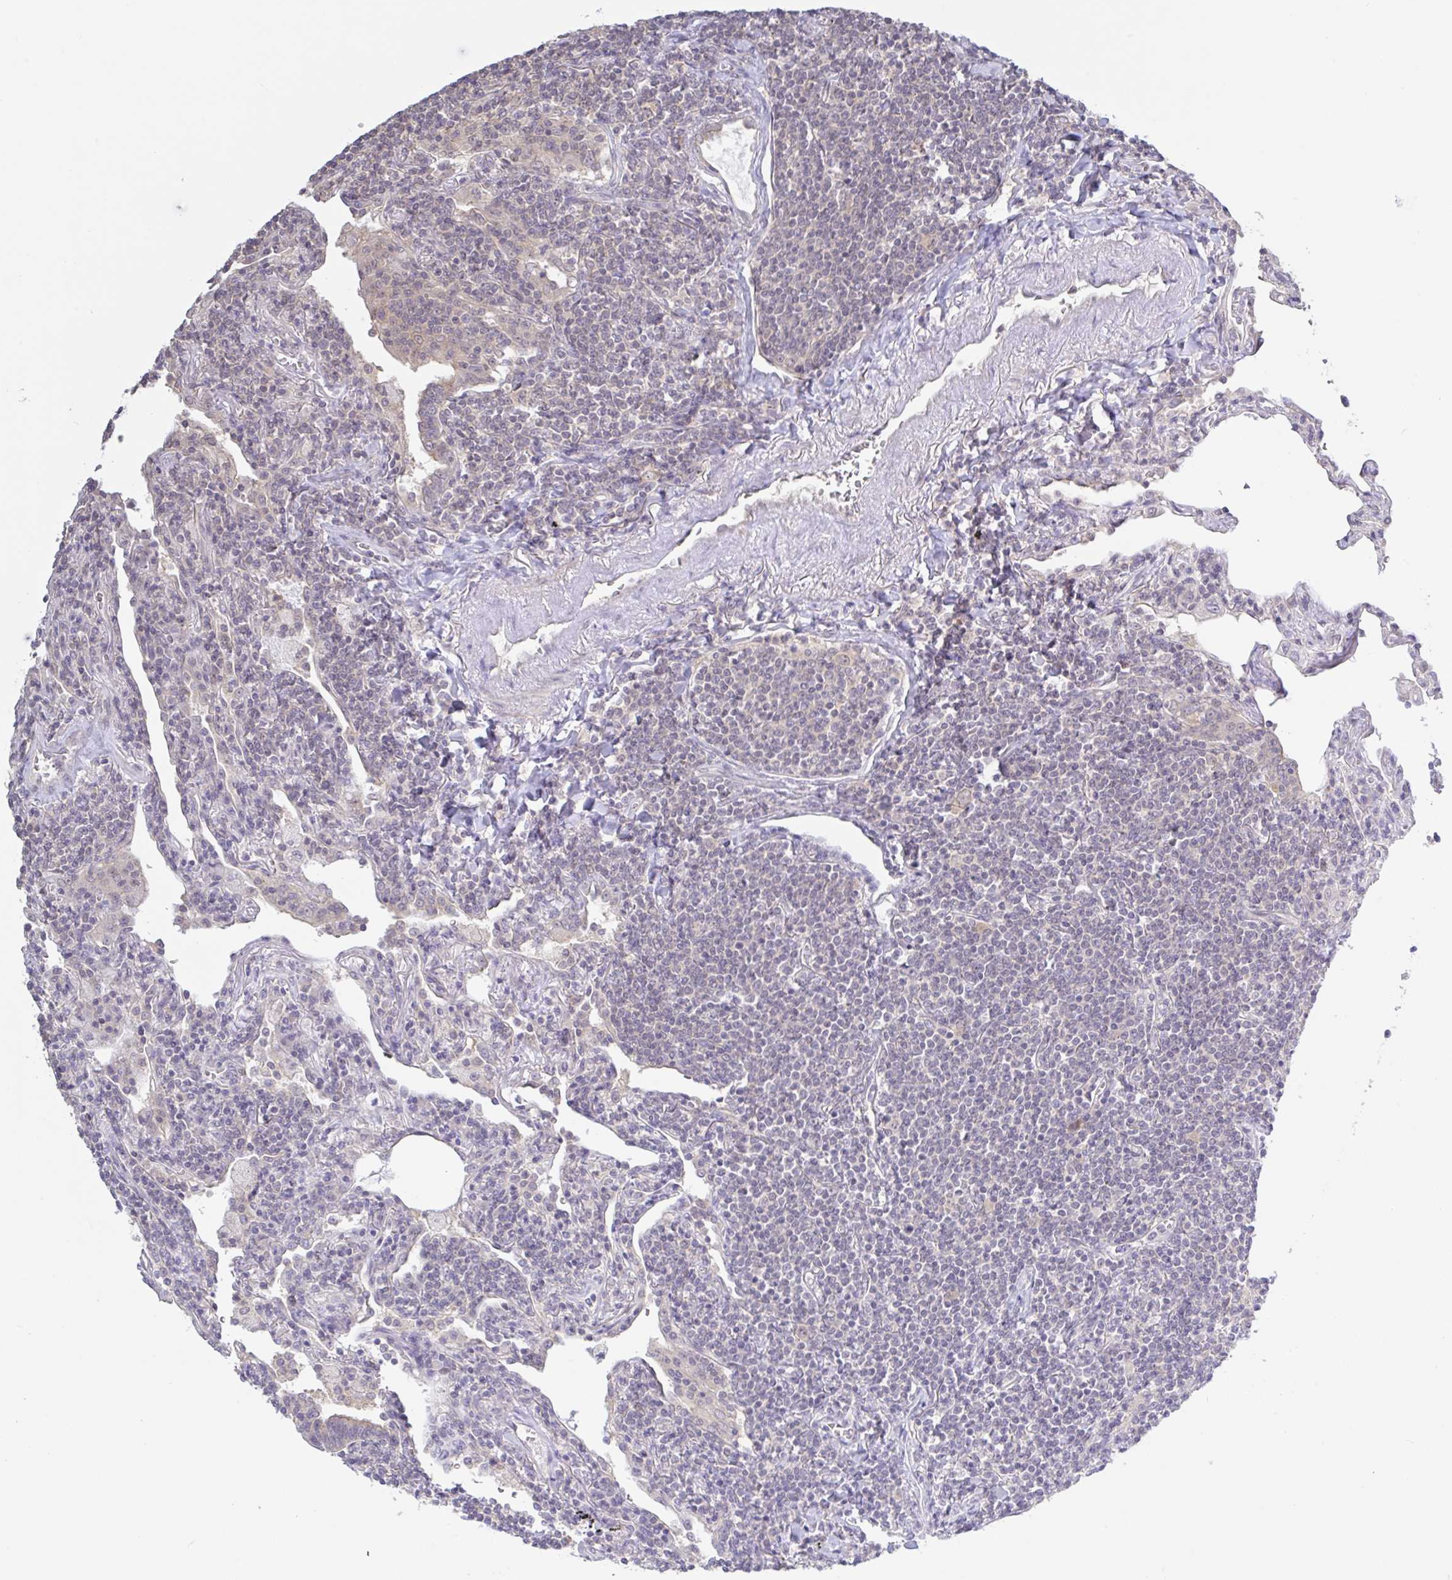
{"staining": {"intensity": "negative", "quantity": "none", "location": "none"}, "tissue": "lymphoma", "cell_type": "Tumor cells", "image_type": "cancer", "snomed": [{"axis": "morphology", "description": "Malignant lymphoma, non-Hodgkin's type, Low grade"}, {"axis": "topography", "description": "Lung"}], "caption": "The micrograph demonstrates no significant positivity in tumor cells of lymphoma. The staining is performed using DAB brown chromogen with nuclei counter-stained in using hematoxylin.", "gene": "HYPK", "patient": {"sex": "female", "age": 71}}